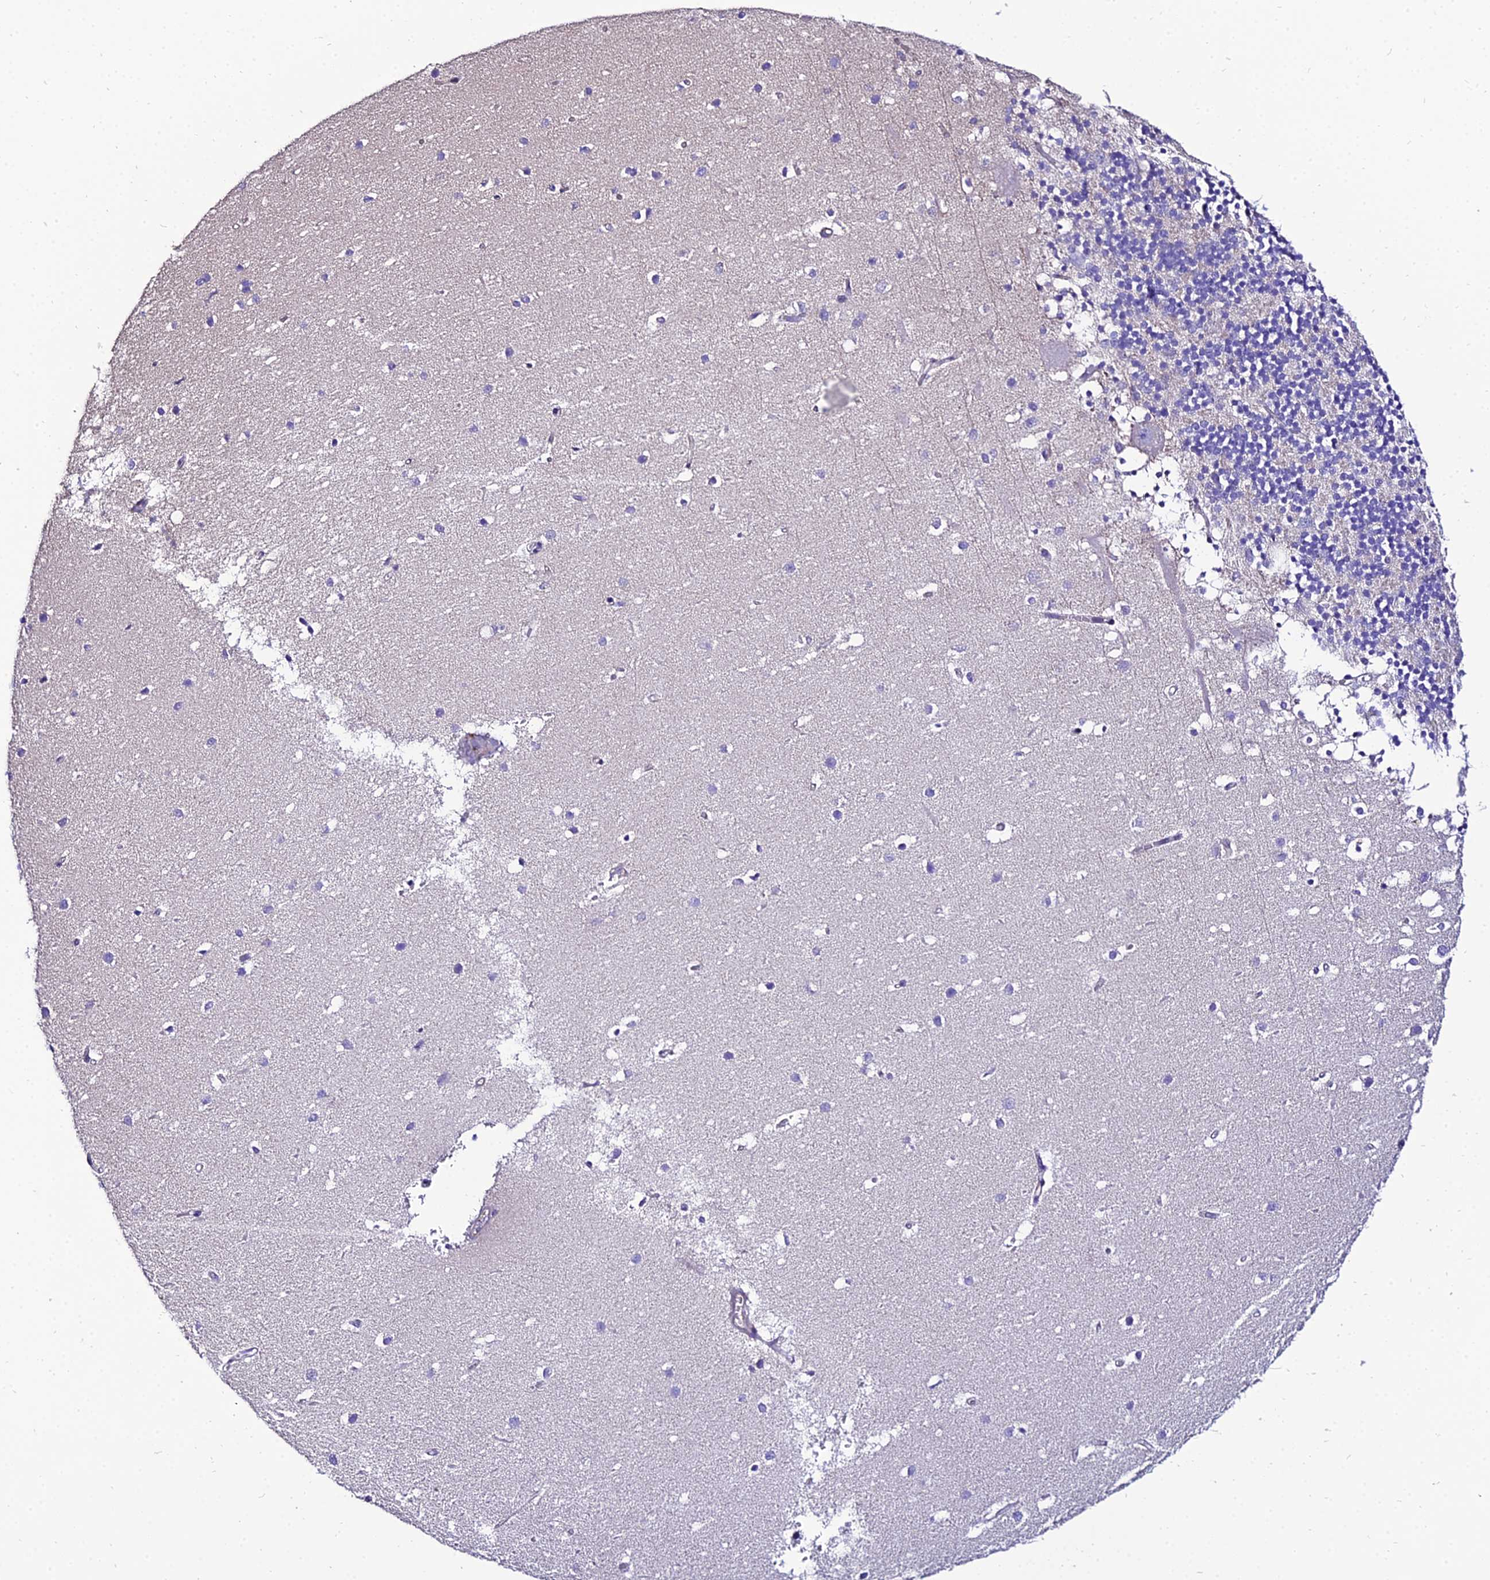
{"staining": {"intensity": "weak", "quantity": "<25%", "location": "cytoplasmic/membranous"}, "tissue": "cerebellum", "cell_type": "Cells in granular layer", "image_type": "normal", "snomed": [{"axis": "morphology", "description": "Normal tissue, NOS"}, {"axis": "topography", "description": "Cerebellum"}], "caption": "This is a micrograph of immunohistochemistry staining of unremarkable cerebellum, which shows no expression in cells in granular layer.", "gene": "SHQ1", "patient": {"sex": "male", "age": 54}}